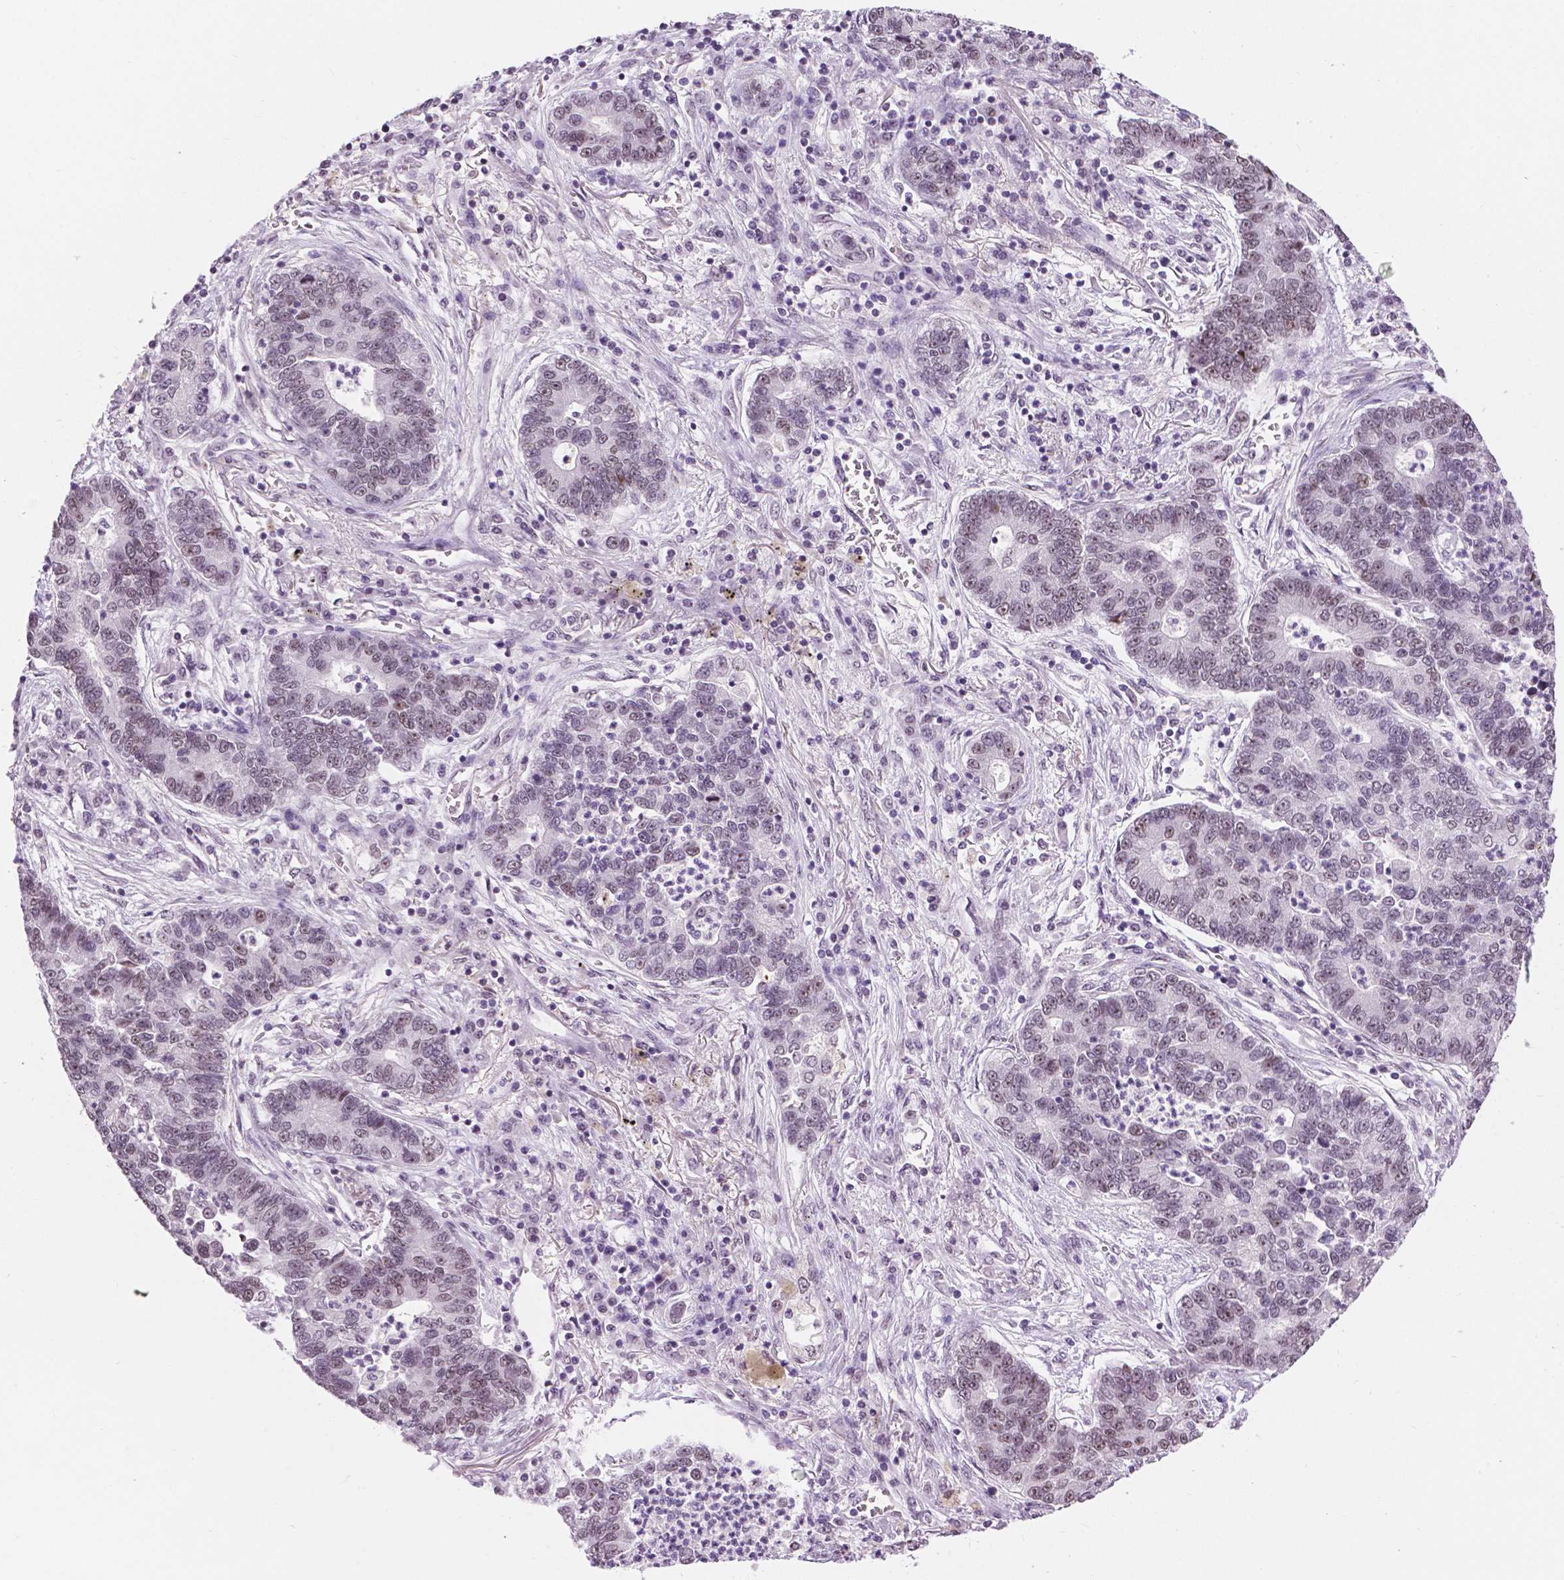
{"staining": {"intensity": "weak", "quantity": "25%-75%", "location": "nuclear"}, "tissue": "lung cancer", "cell_type": "Tumor cells", "image_type": "cancer", "snomed": [{"axis": "morphology", "description": "Adenocarcinoma, NOS"}, {"axis": "topography", "description": "Lung"}], "caption": "The immunohistochemical stain labels weak nuclear positivity in tumor cells of adenocarcinoma (lung) tissue. (DAB IHC, brown staining for protein, blue staining for nuclei).", "gene": "NHP2", "patient": {"sex": "female", "age": 57}}